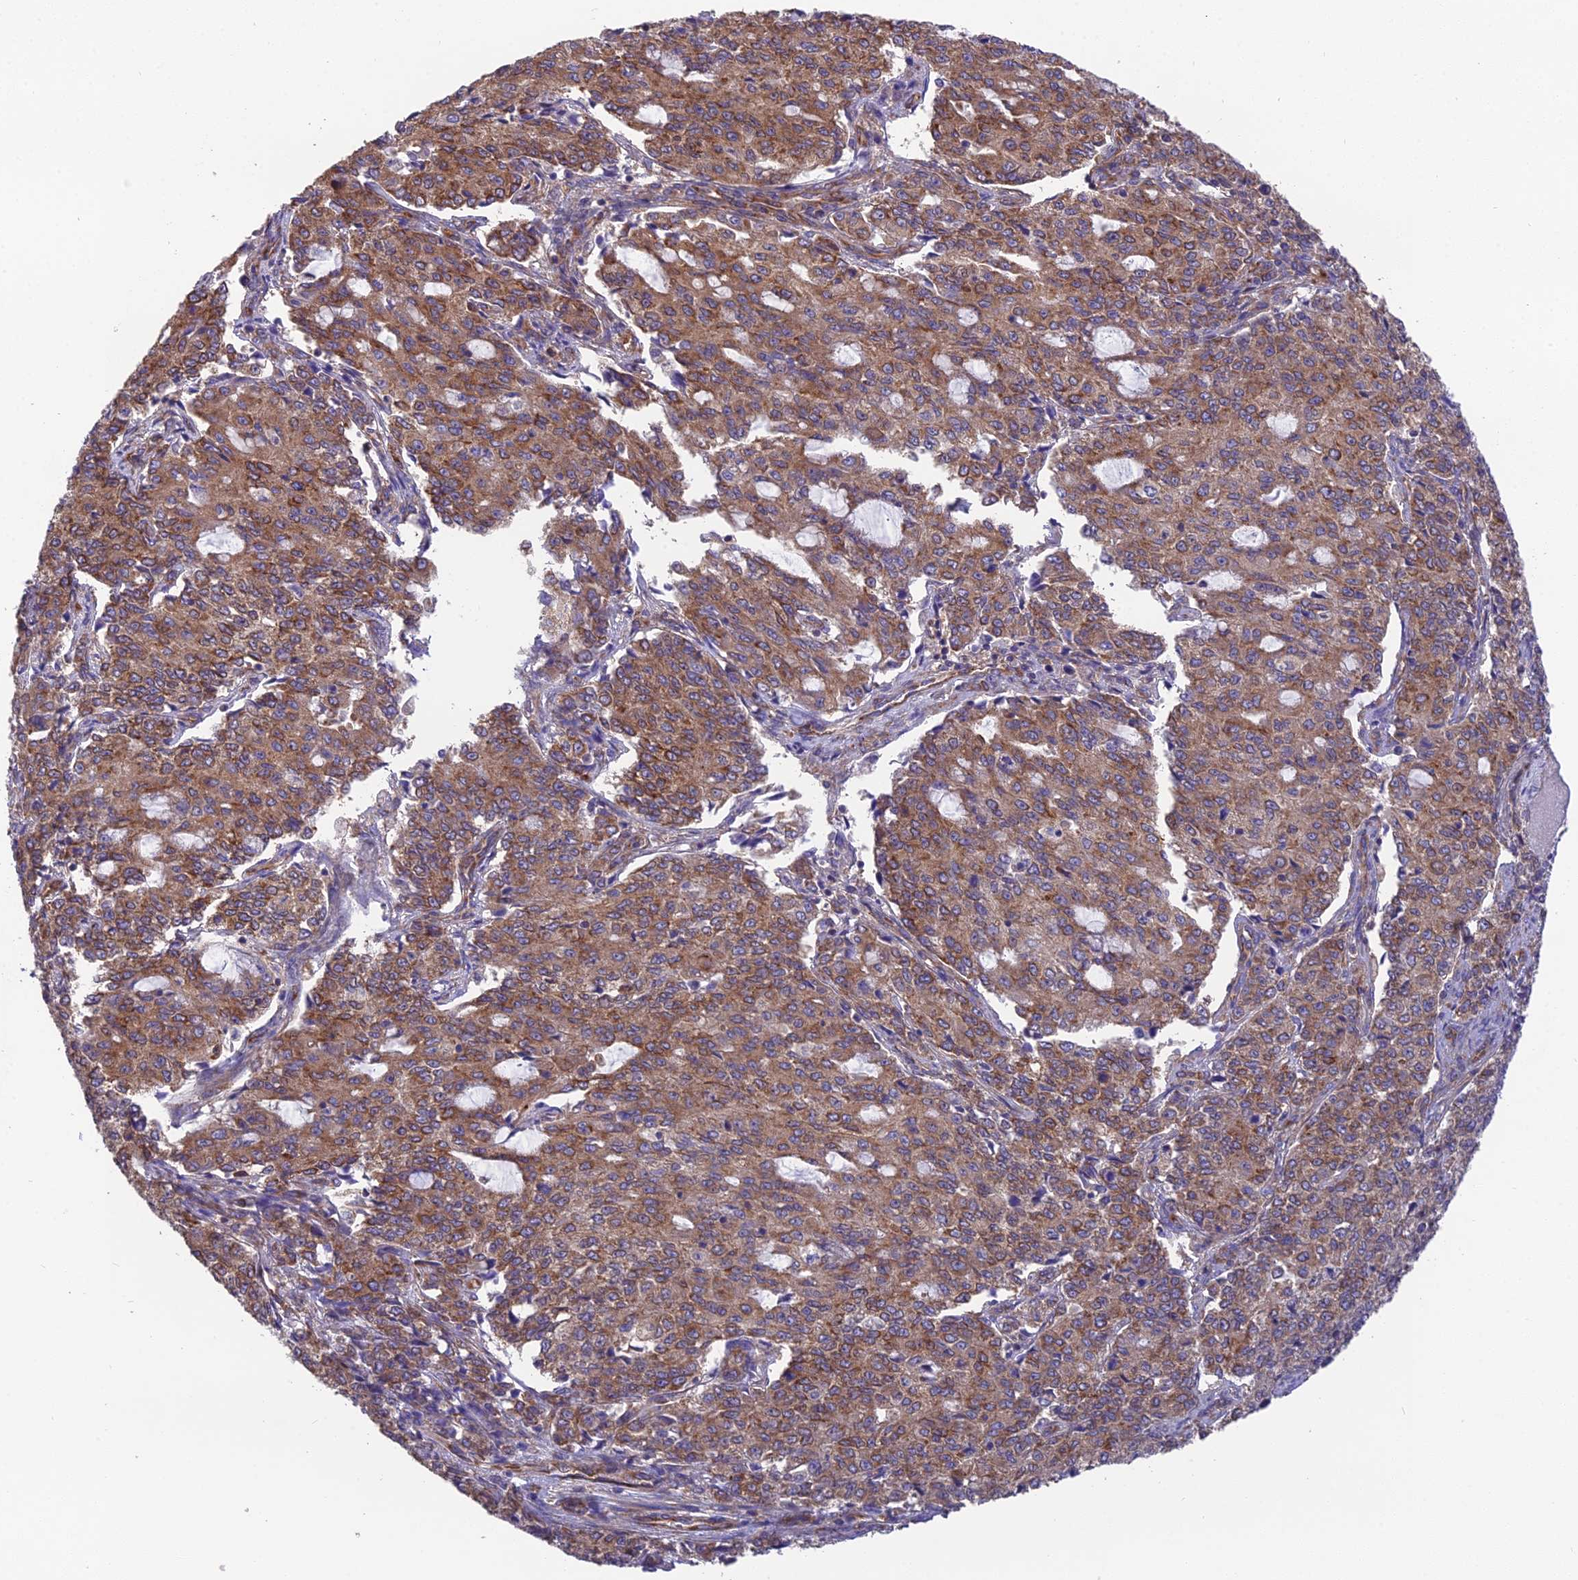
{"staining": {"intensity": "moderate", "quantity": ">75%", "location": "cytoplasmic/membranous"}, "tissue": "endometrial cancer", "cell_type": "Tumor cells", "image_type": "cancer", "snomed": [{"axis": "morphology", "description": "Adenocarcinoma, NOS"}, {"axis": "topography", "description": "Endometrium"}], "caption": "Immunohistochemical staining of human adenocarcinoma (endometrial) exhibits moderate cytoplasmic/membranous protein staining in approximately >75% of tumor cells.", "gene": "BLOC1S4", "patient": {"sex": "female", "age": 50}}